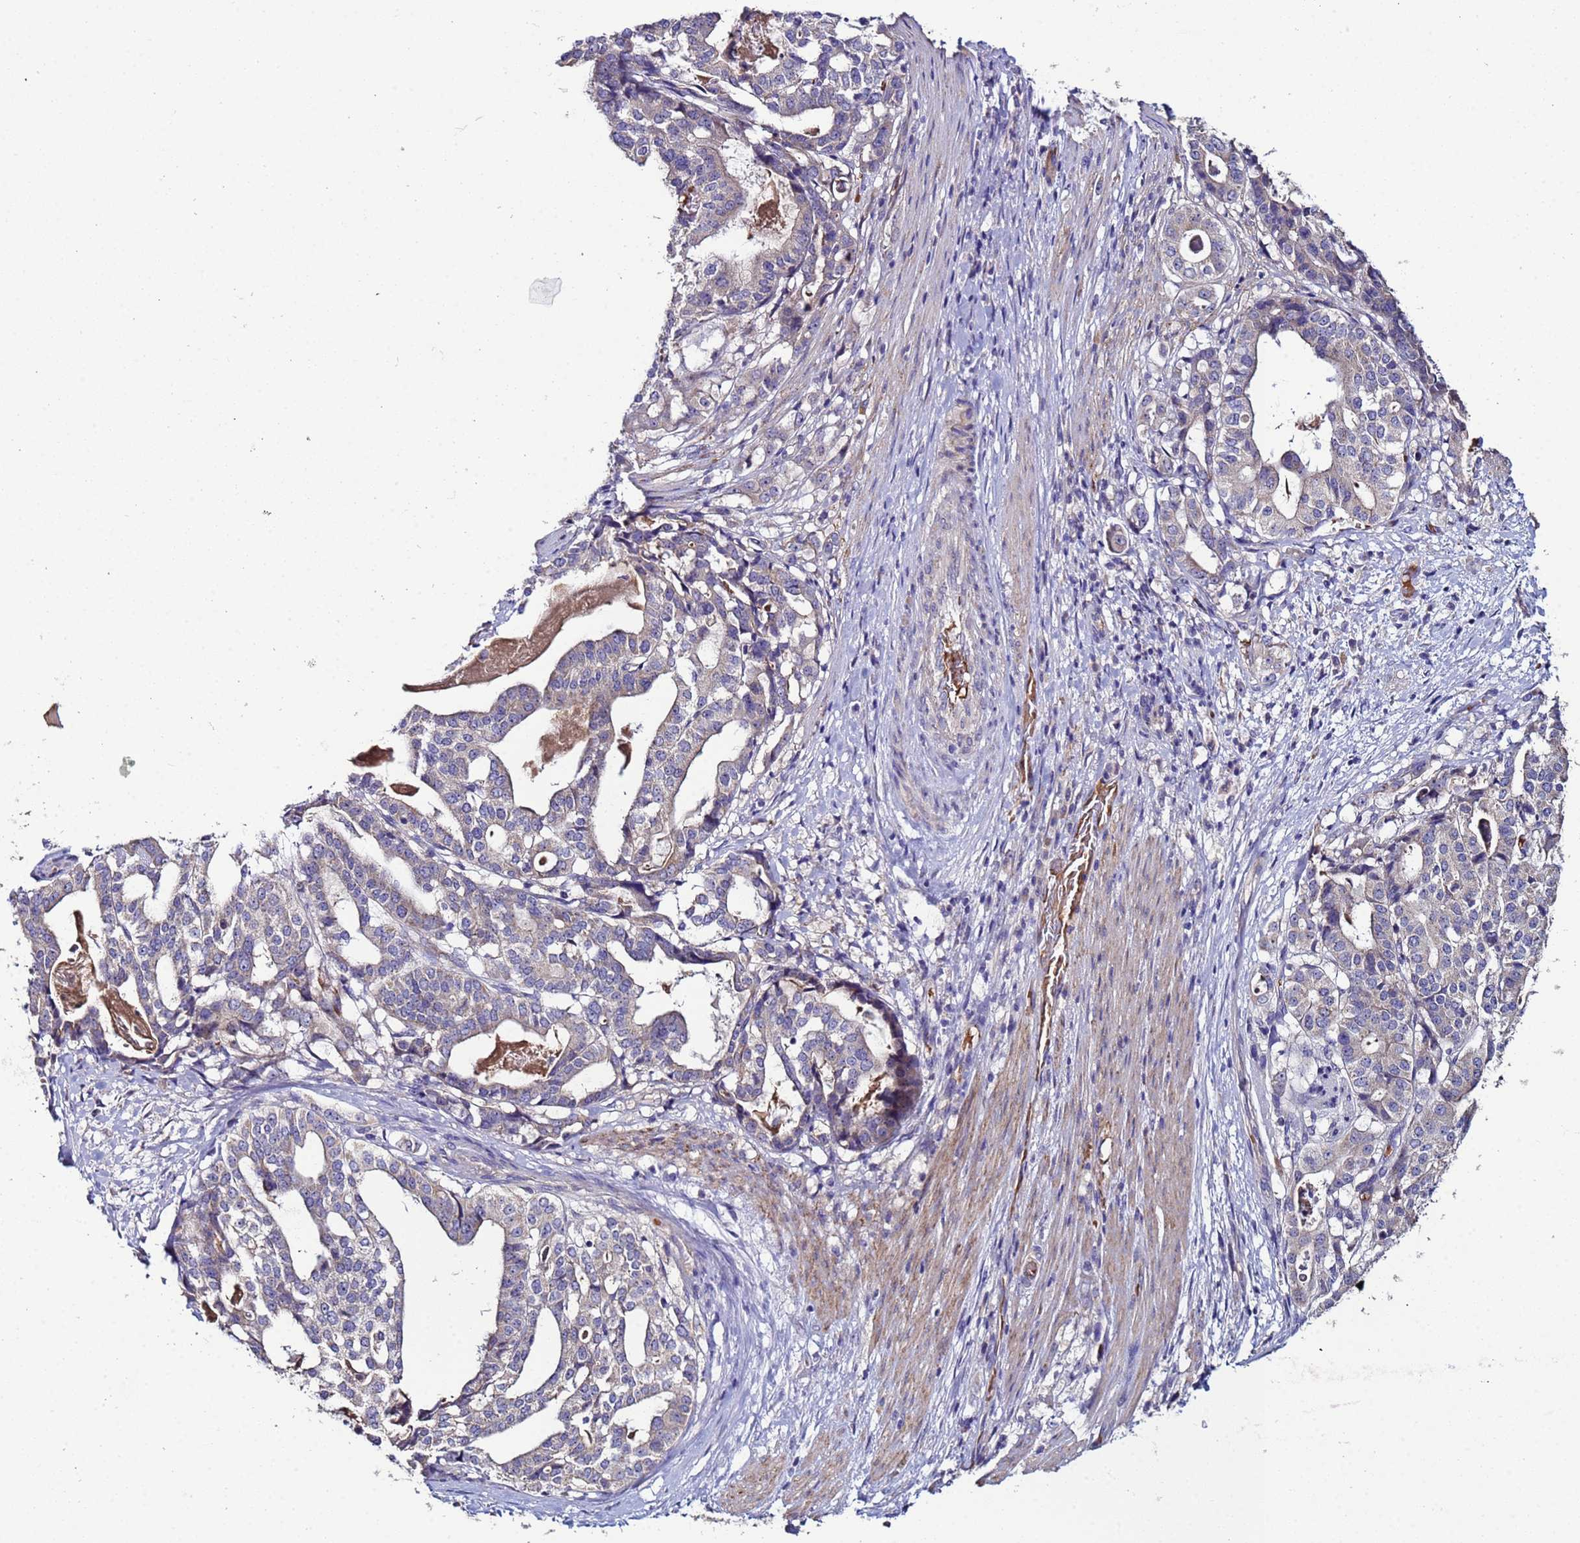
{"staining": {"intensity": "weak", "quantity": "<25%", "location": "cytoplasmic/membranous"}, "tissue": "stomach cancer", "cell_type": "Tumor cells", "image_type": "cancer", "snomed": [{"axis": "morphology", "description": "Adenocarcinoma, NOS"}, {"axis": "topography", "description": "Stomach"}], "caption": "DAB immunohistochemical staining of stomach adenocarcinoma shows no significant positivity in tumor cells.", "gene": "CLHC1", "patient": {"sex": "male", "age": 48}}